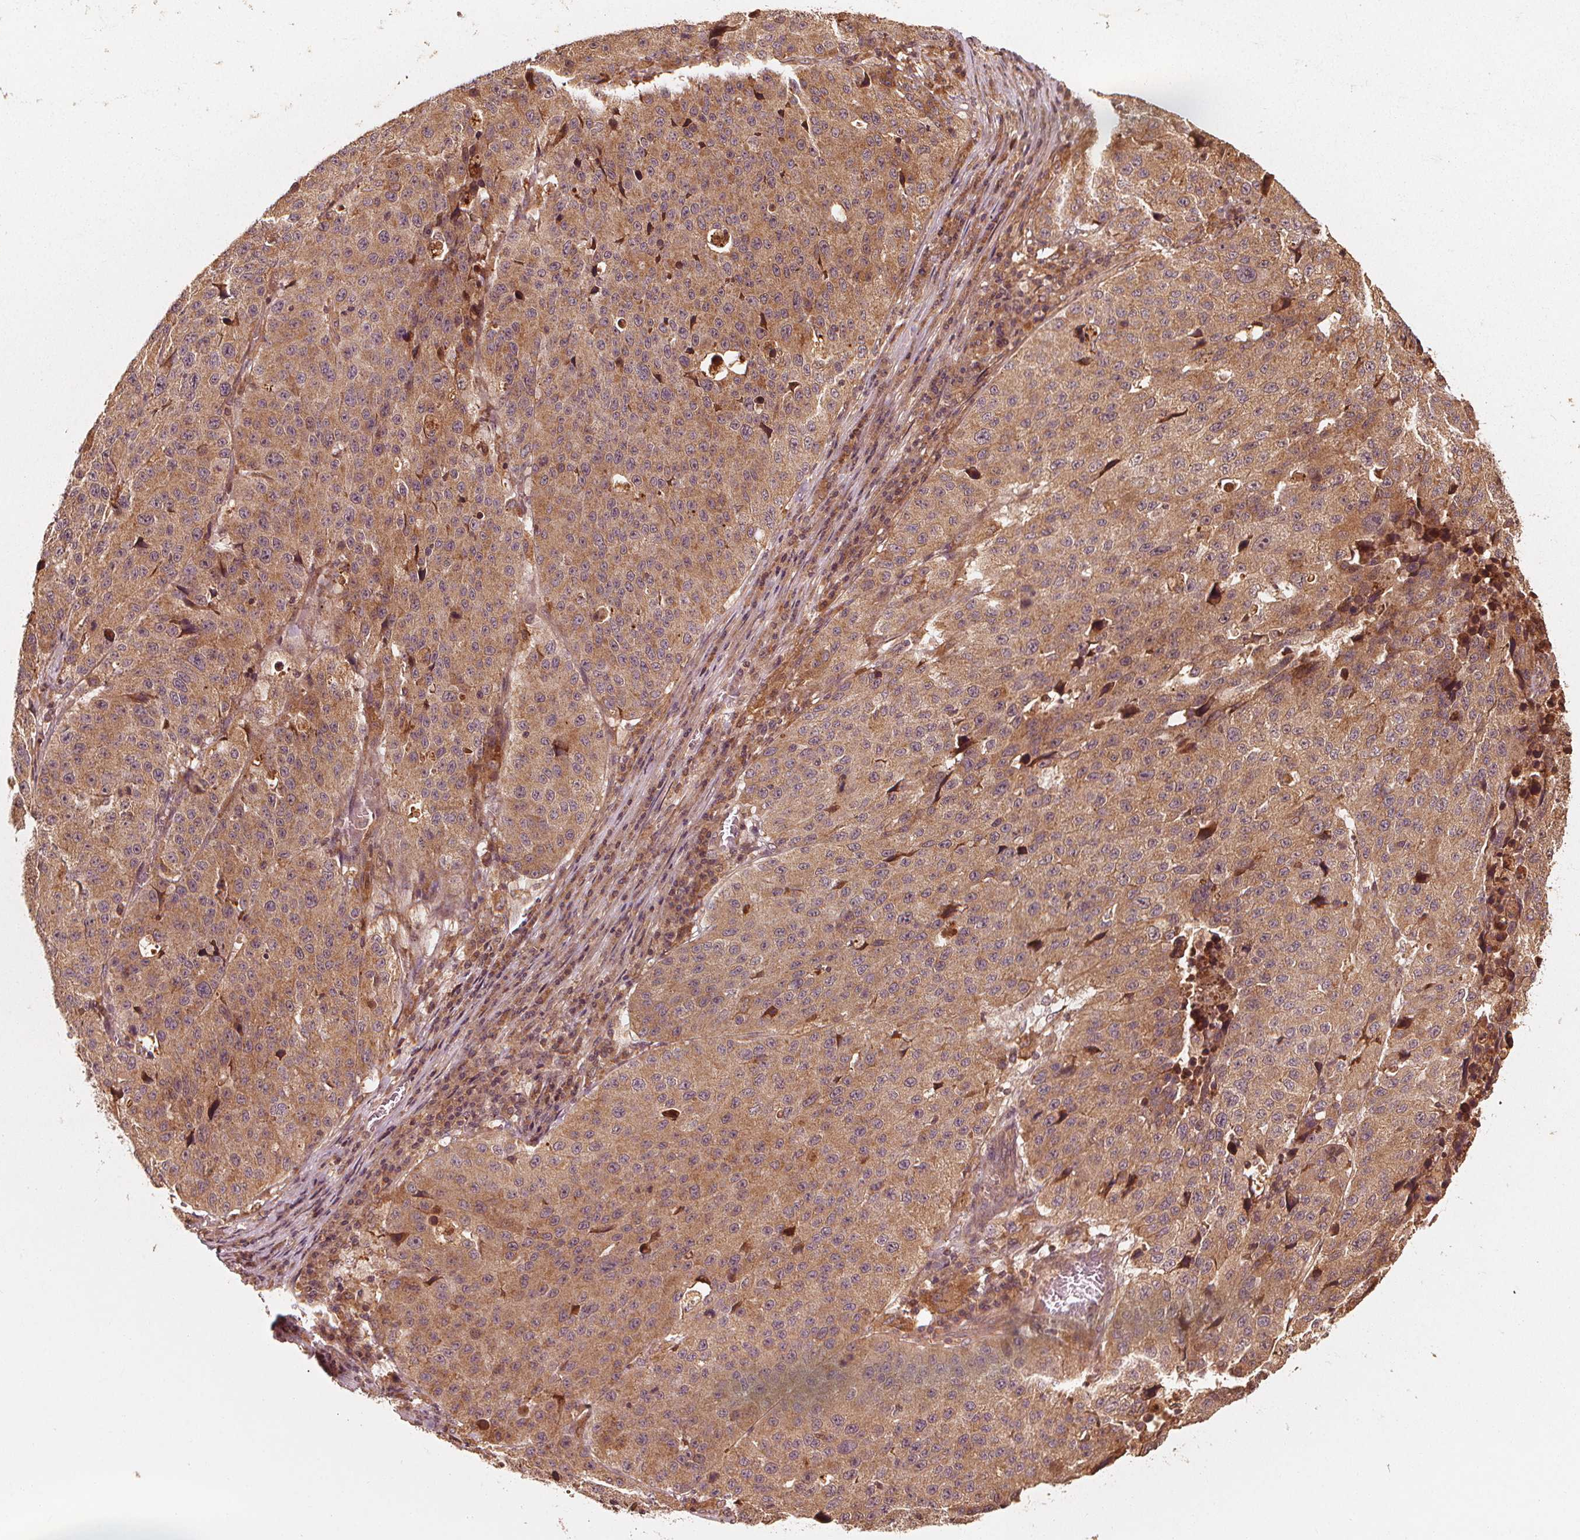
{"staining": {"intensity": "weak", "quantity": ">75%", "location": "cytoplasmic/membranous"}, "tissue": "stomach cancer", "cell_type": "Tumor cells", "image_type": "cancer", "snomed": [{"axis": "morphology", "description": "Adenocarcinoma, NOS"}, {"axis": "topography", "description": "Stomach"}], "caption": "Immunohistochemical staining of stomach cancer (adenocarcinoma) reveals low levels of weak cytoplasmic/membranous protein staining in about >75% of tumor cells. Immunohistochemistry stains the protein in brown and the nuclei are stained blue.", "gene": "NPC1", "patient": {"sex": "male", "age": 71}}